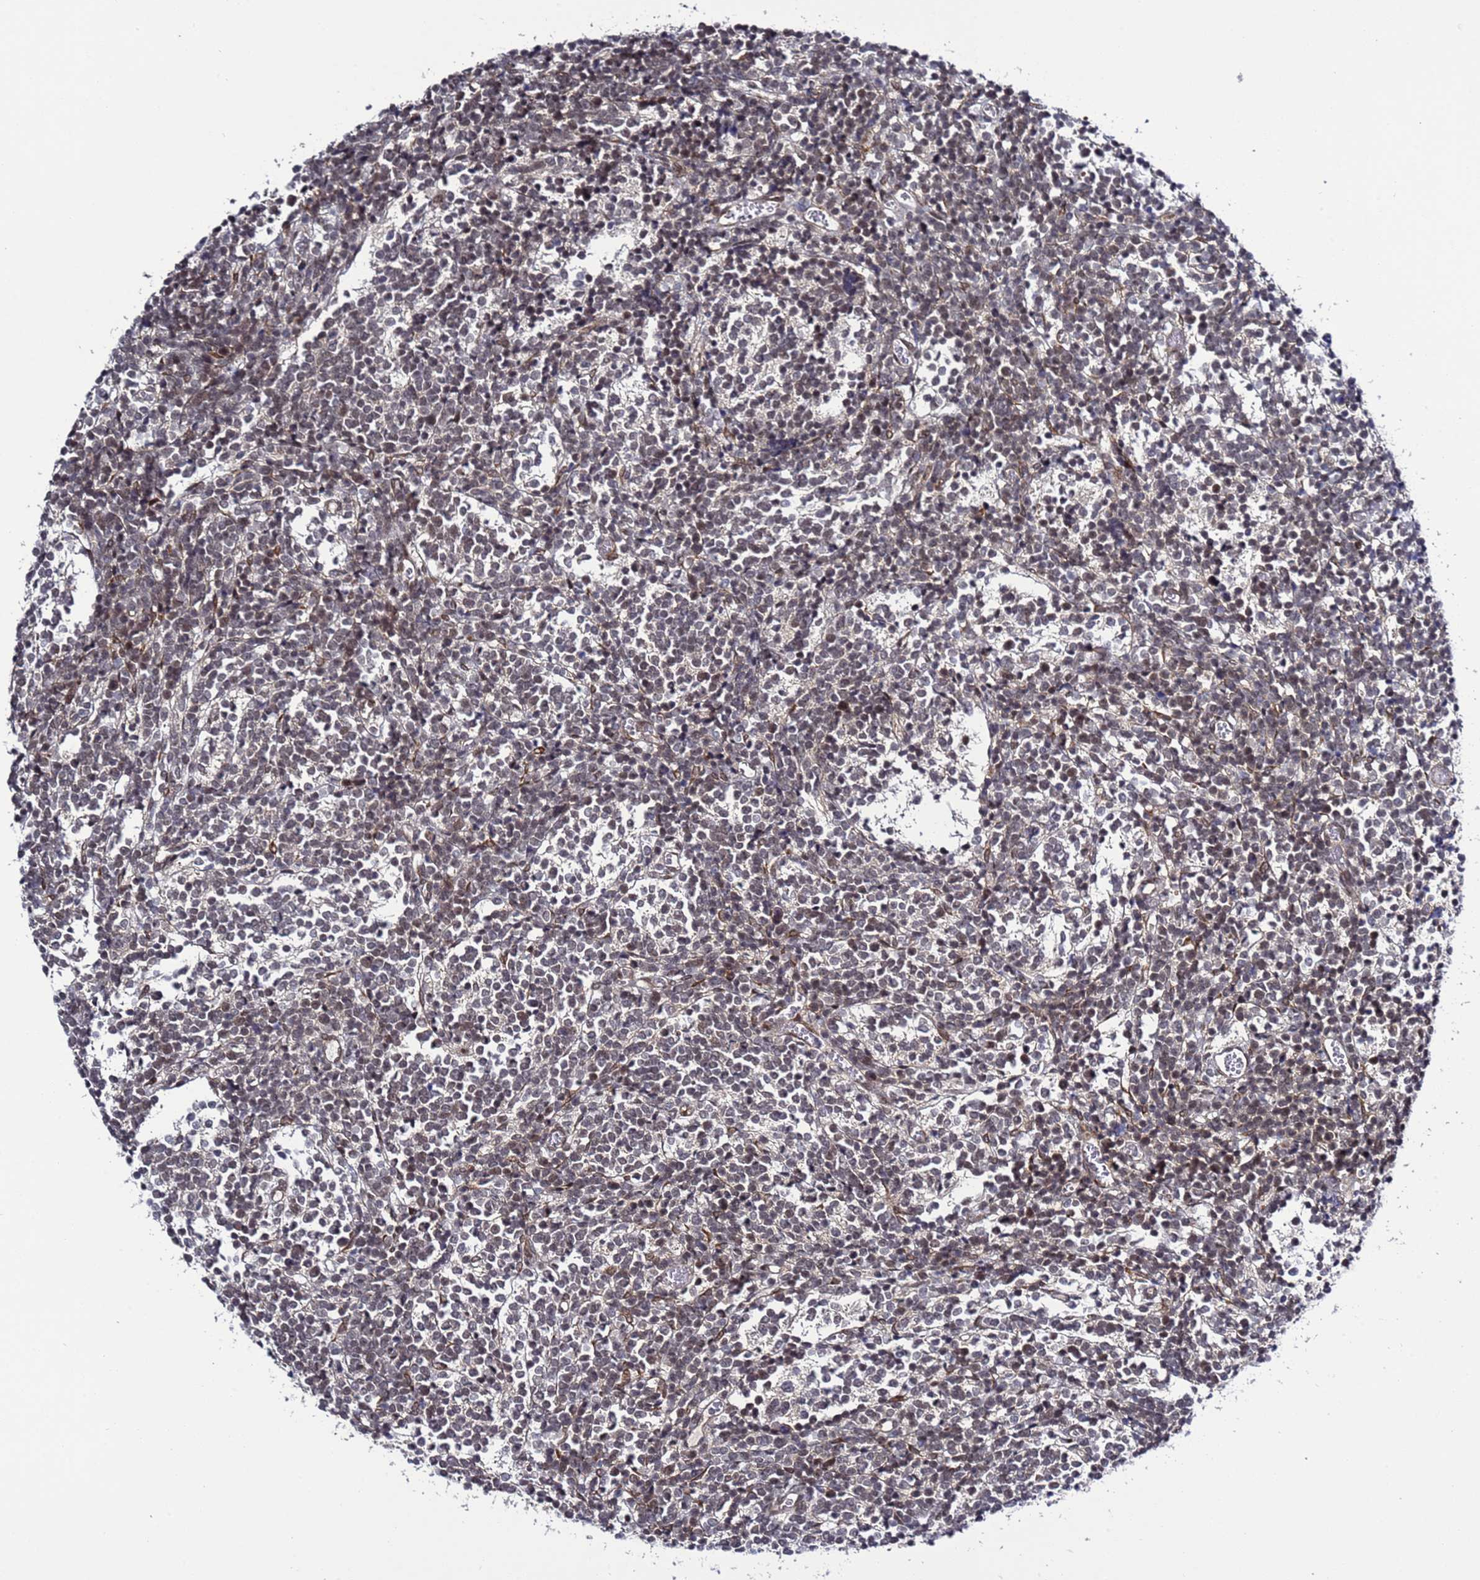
{"staining": {"intensity": "weak", "quantity": "25%-75%", "location": "nuclear"}, "tissue": "glioma", "cell_type": "Tumor cells", "image_type": "cancer", "snomed": [{"axis": "morphology", "description": "Glioma, malignant, Low grade"}, {"axis": "topography", "description": "Brain"}], "caption": "Immunohistochemistry histopathology image of glioma stained for a protein (brown), which exhibits low levels of weak nuclear positivity in about 25%-75% of tumor cells.", "gene": "POLR2D", "patient": {"sex": "female", "age": 1}}